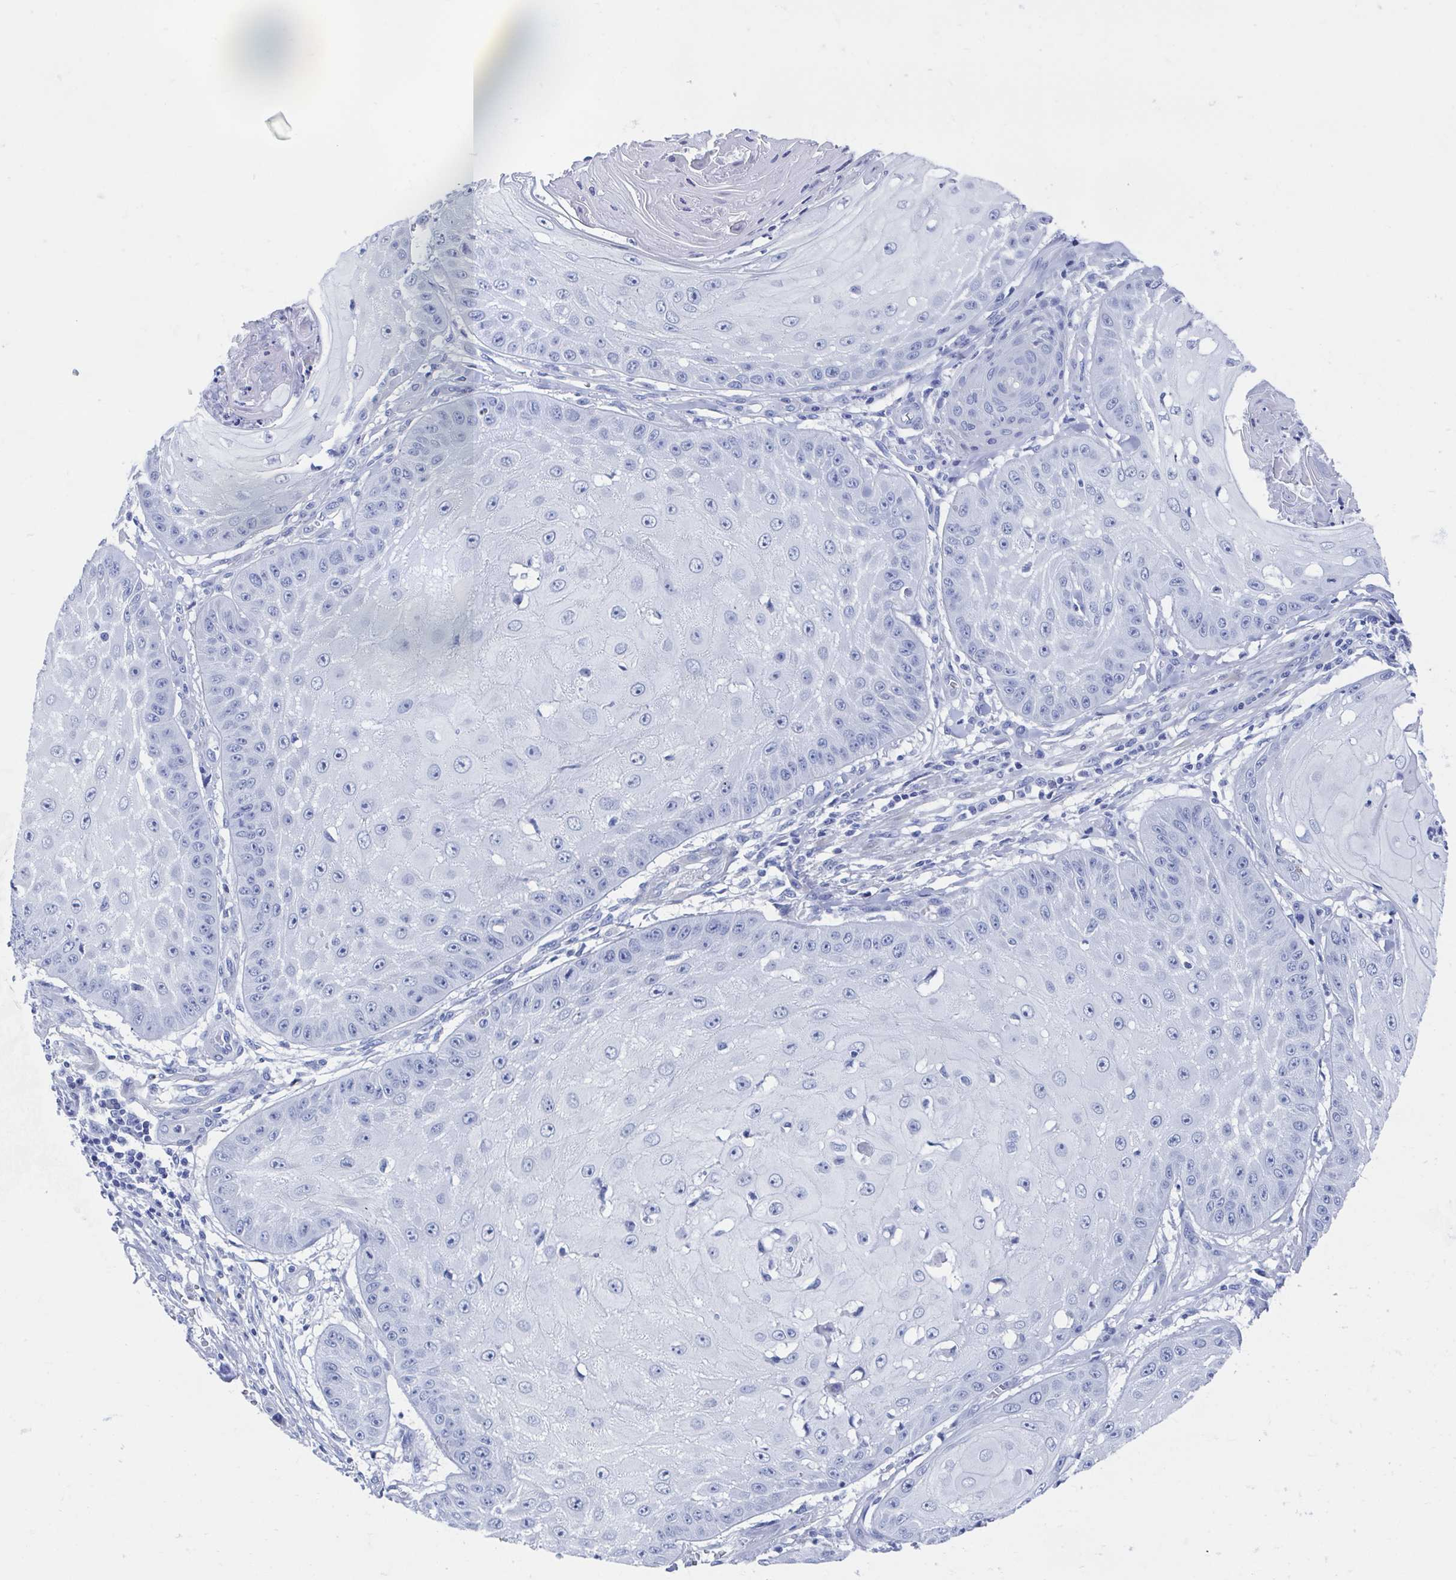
{"staining": {"intensity": "negative", "quantity": "none", "location": "none"}, "tissue": "skin cancer", "cell_type": "Tumor cells", "image_type": "cancer", "snomed": [{"axis": "morphology", "description": "Squamous cell carcinoma, NOS"}, {"axis": "topography", "description": "Skin"}], "caption": "Protein analysis of squamous cell carcinoma (skin) exhibits no significant staining in tumor cells.", "gene": "SHCBP1L", "patient": {"sex": "male", "age": 70}}